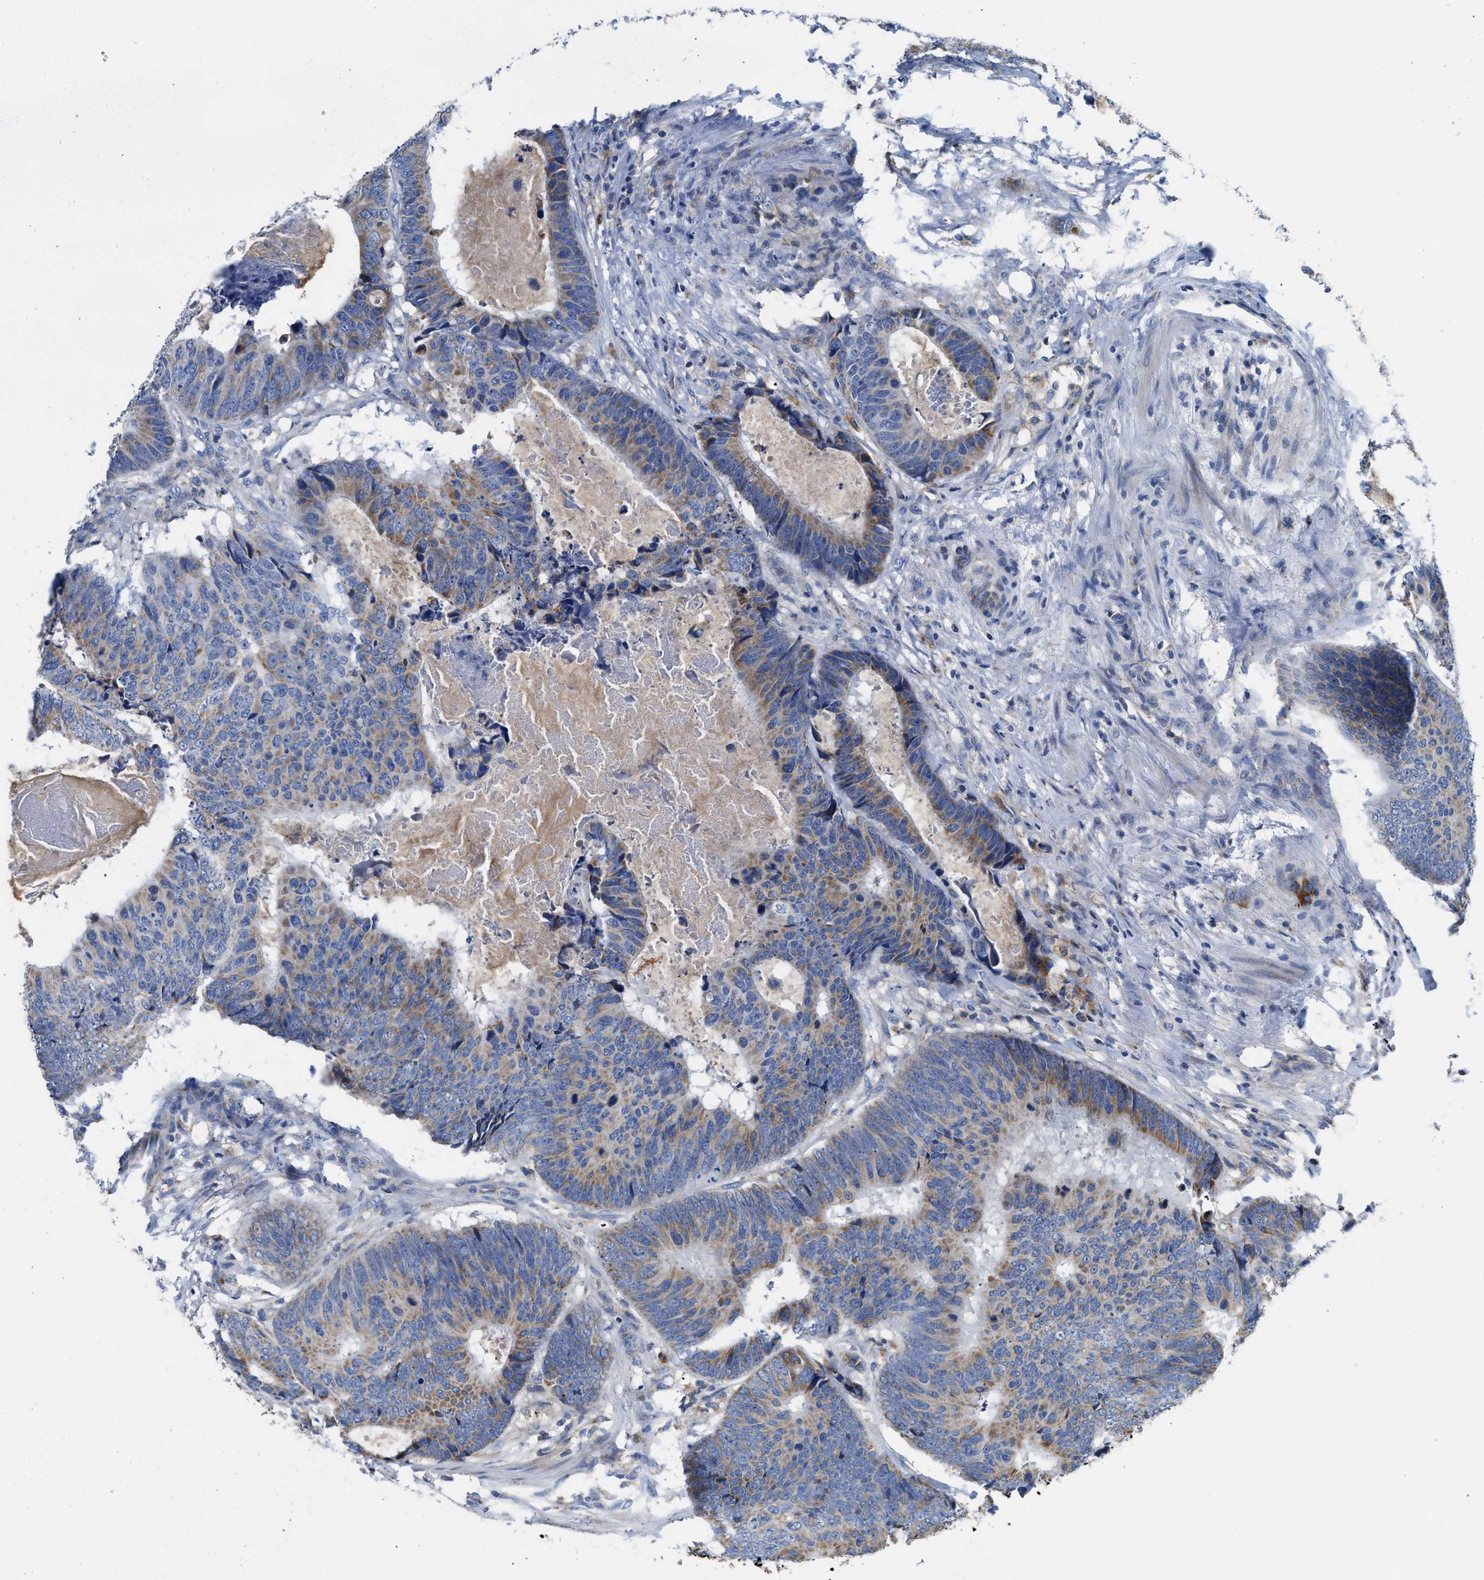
{"staining": {"intensity": "moderate", "quantity": "25%-75%", "location": "cytoplasmic/membranous"}, "tissue": "colorectal cancer", "cell_type": "Tumor cells", "image_type": "cancer", "snomed": [{"axis": "morphology", "description": "Adenocarcinoma, NOS"}, {"axis": "topography", "description": "Colon"}], "caption": "Moderate cytoplasmic/membranous protein staining is appreciated in about 25%-75% of tumor cells in colorectal cancer (adenocarcinoma).", "gene": "SLC25A13", "patient": {"sex": "male", "age": 56}}